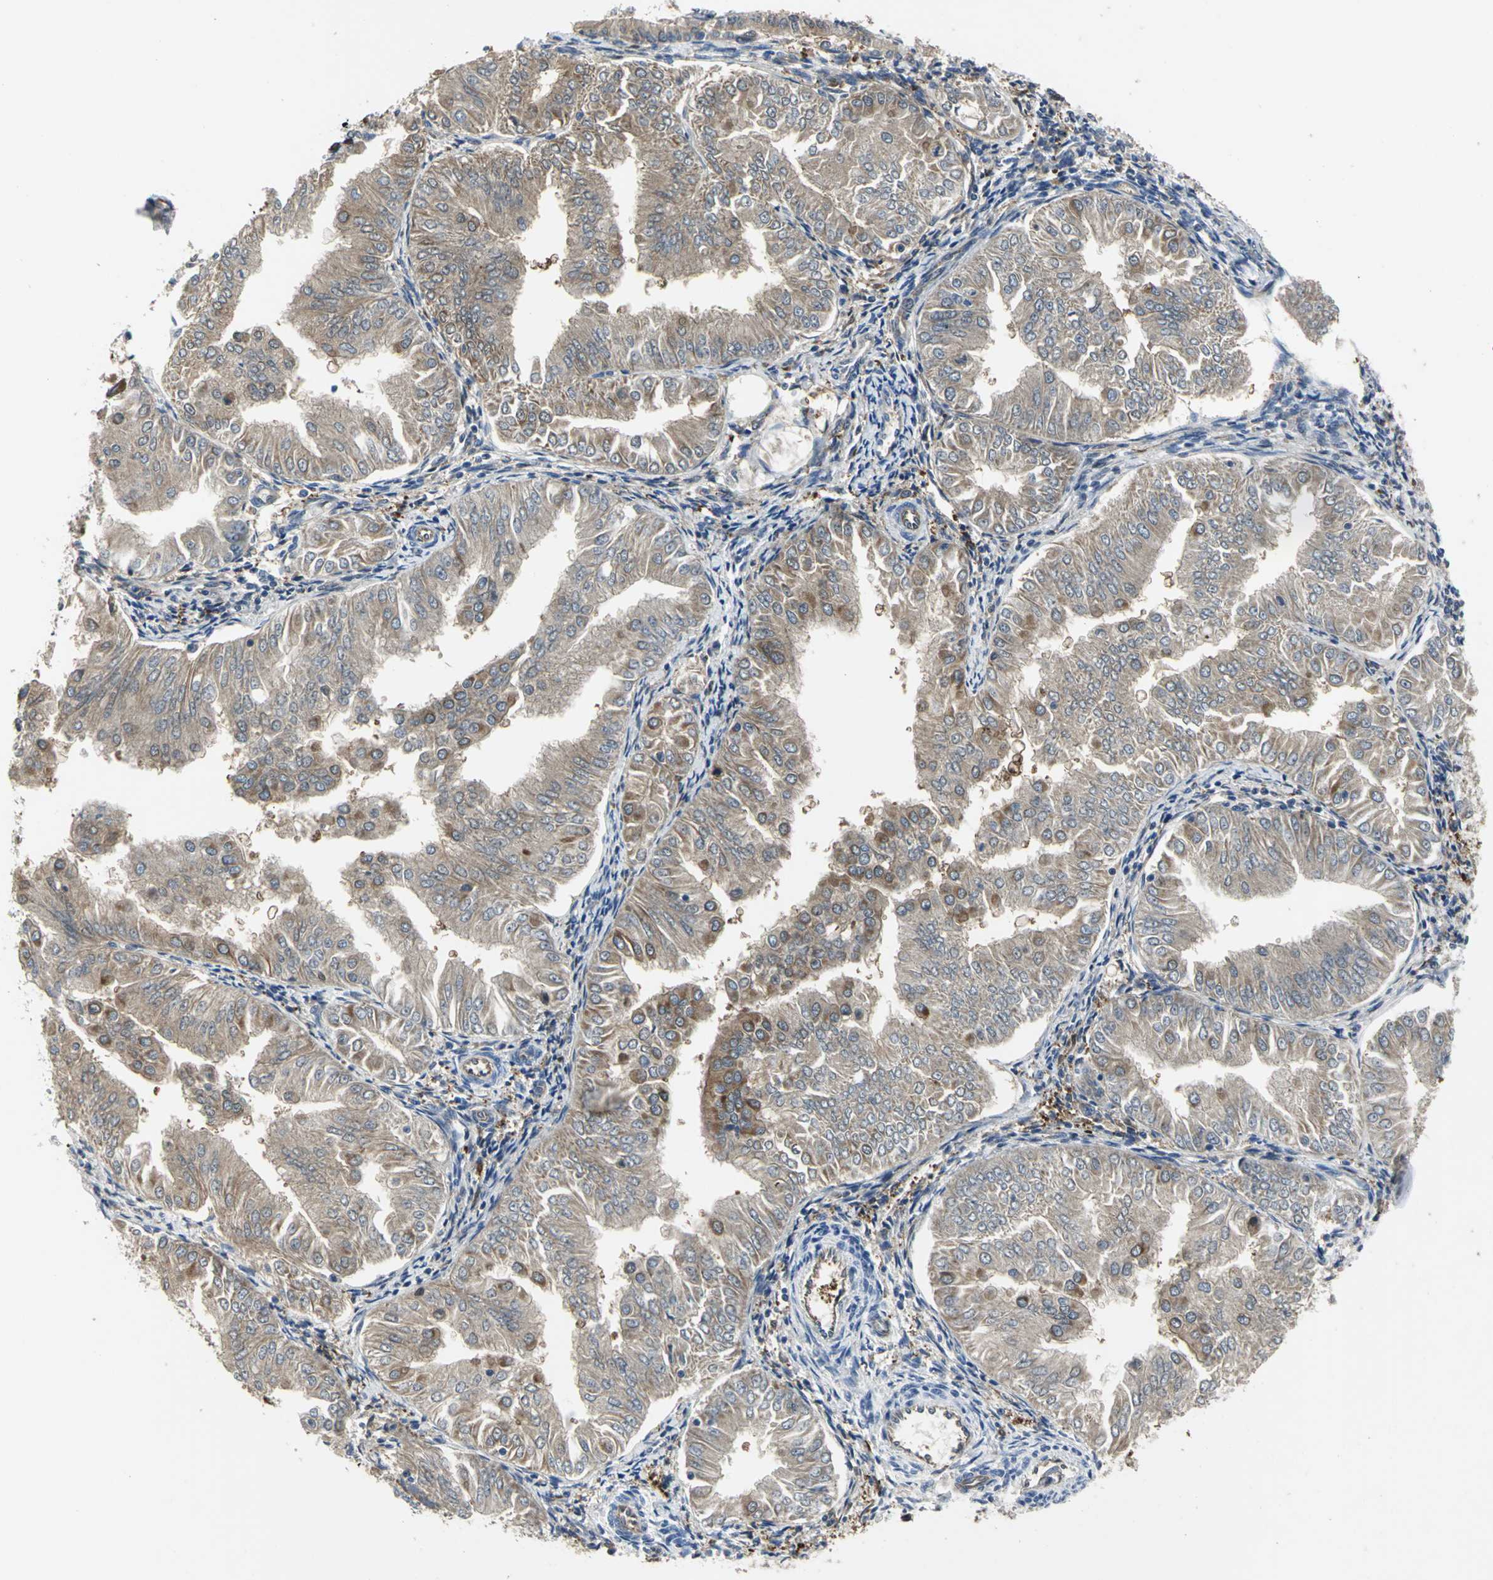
{"staining": {"intensity": "moderate", "quantity": ">75%", "location": "cytoplasmic/membranous"}, "tissue": "endometrial cancer", "cell_type": "Tumor cells", "image_type": "cancer", "snomed": [{"axis": "morphology", "description": "Adenocarcinoma, NOS"}, {"axis": "topography", "description": "Endometrium"}], "caption": "A brown stain shows moderate cytoplasmic/membranous positivity of a protein in endometrial cancer (adenocarcinoma) tumor cells.", "gene": "CHRNB1", "patient": {"sex": "female", "age": 53}}